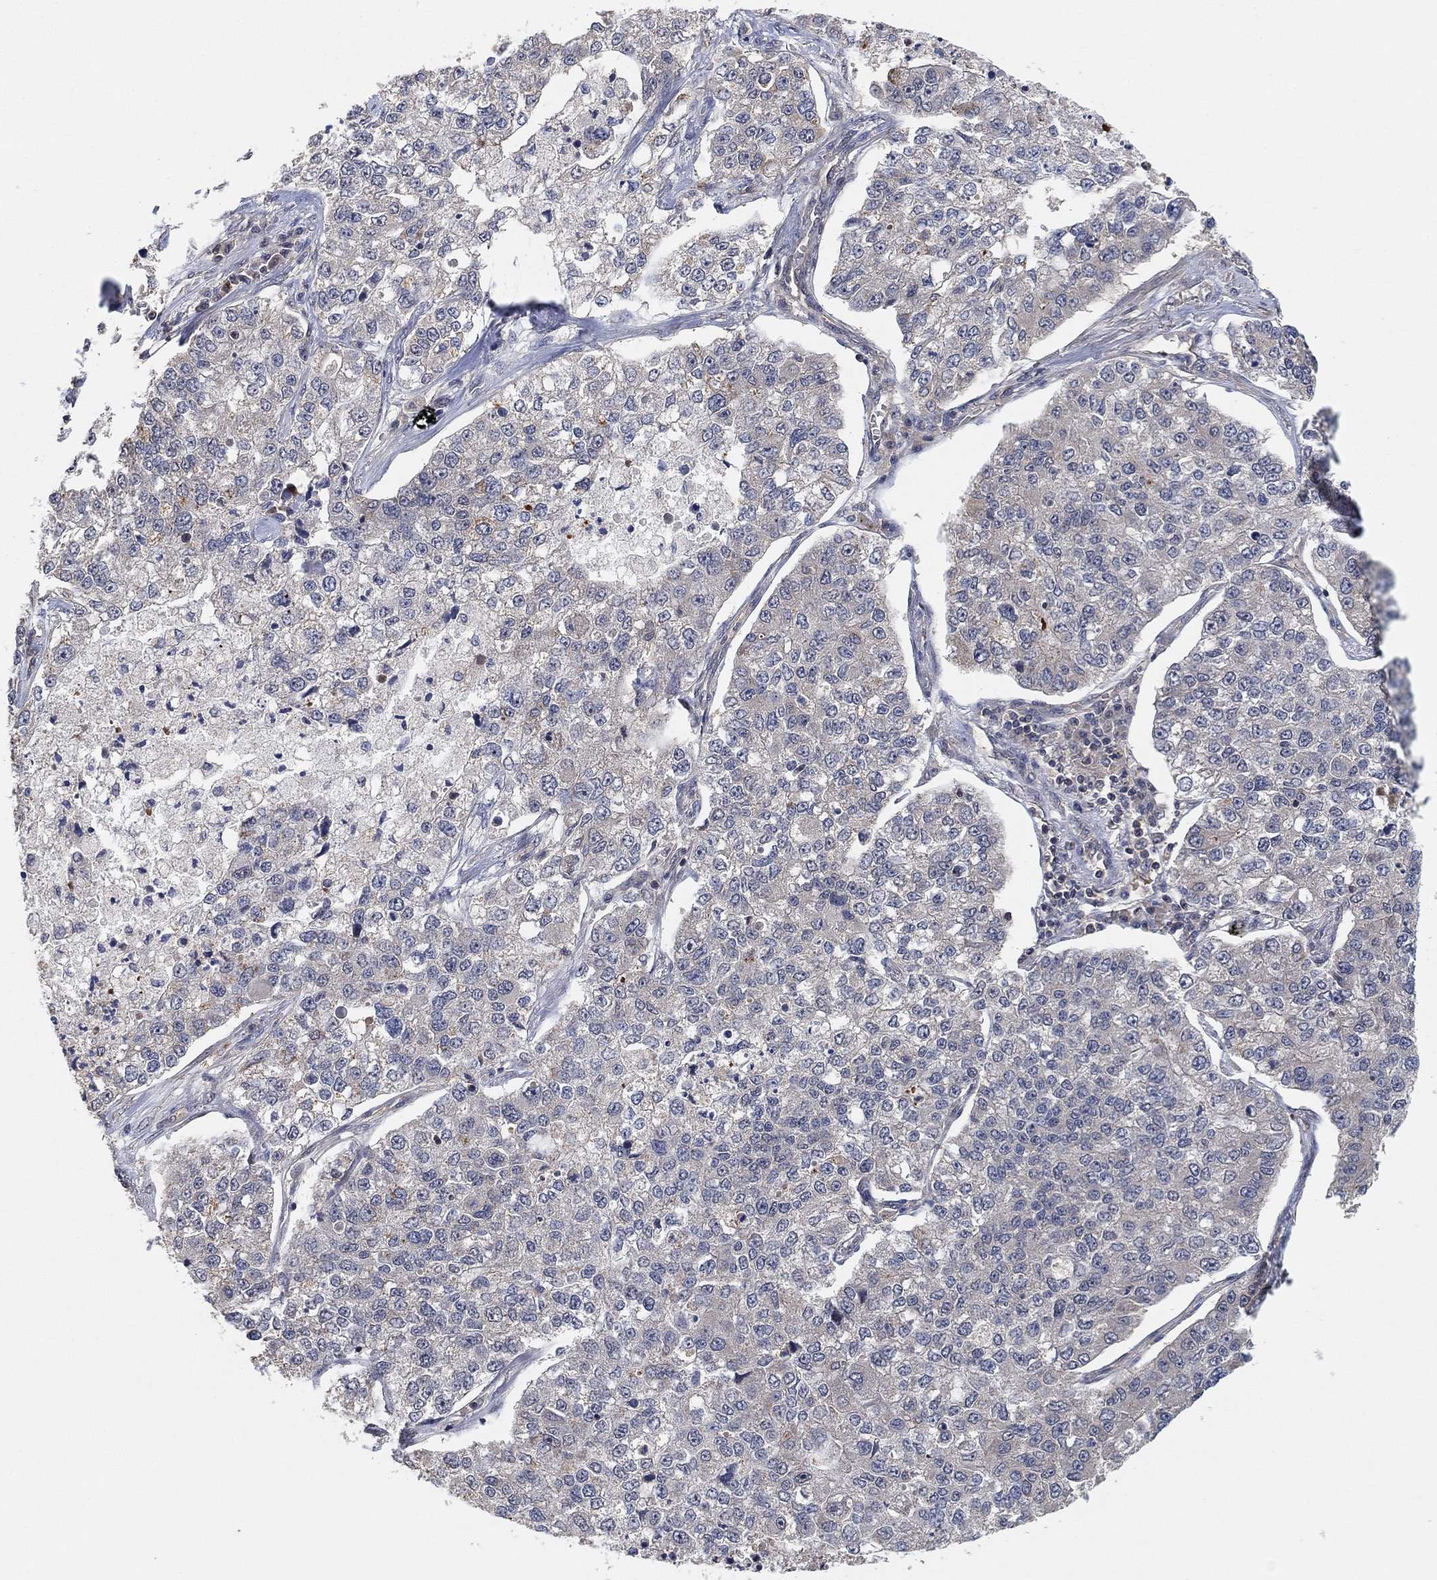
{"staining": {"intensity": "negative", "quantity": "none", "location": "none"}, "tissue": "lung cancer", "cell_type": "Tumor cells", "image_type": "cancer", "snomed": [{"axis": "morphology", "description": "Adenocarcinoma, NOS"}, {"axis": "topography", "description": "Lung"}], "caption": "A histopathology image of human lung adenocarcinoma is negative for staining in tumor cells.", "gene": "CCDC43", "patient": {"sex": "male", "age": 49}}